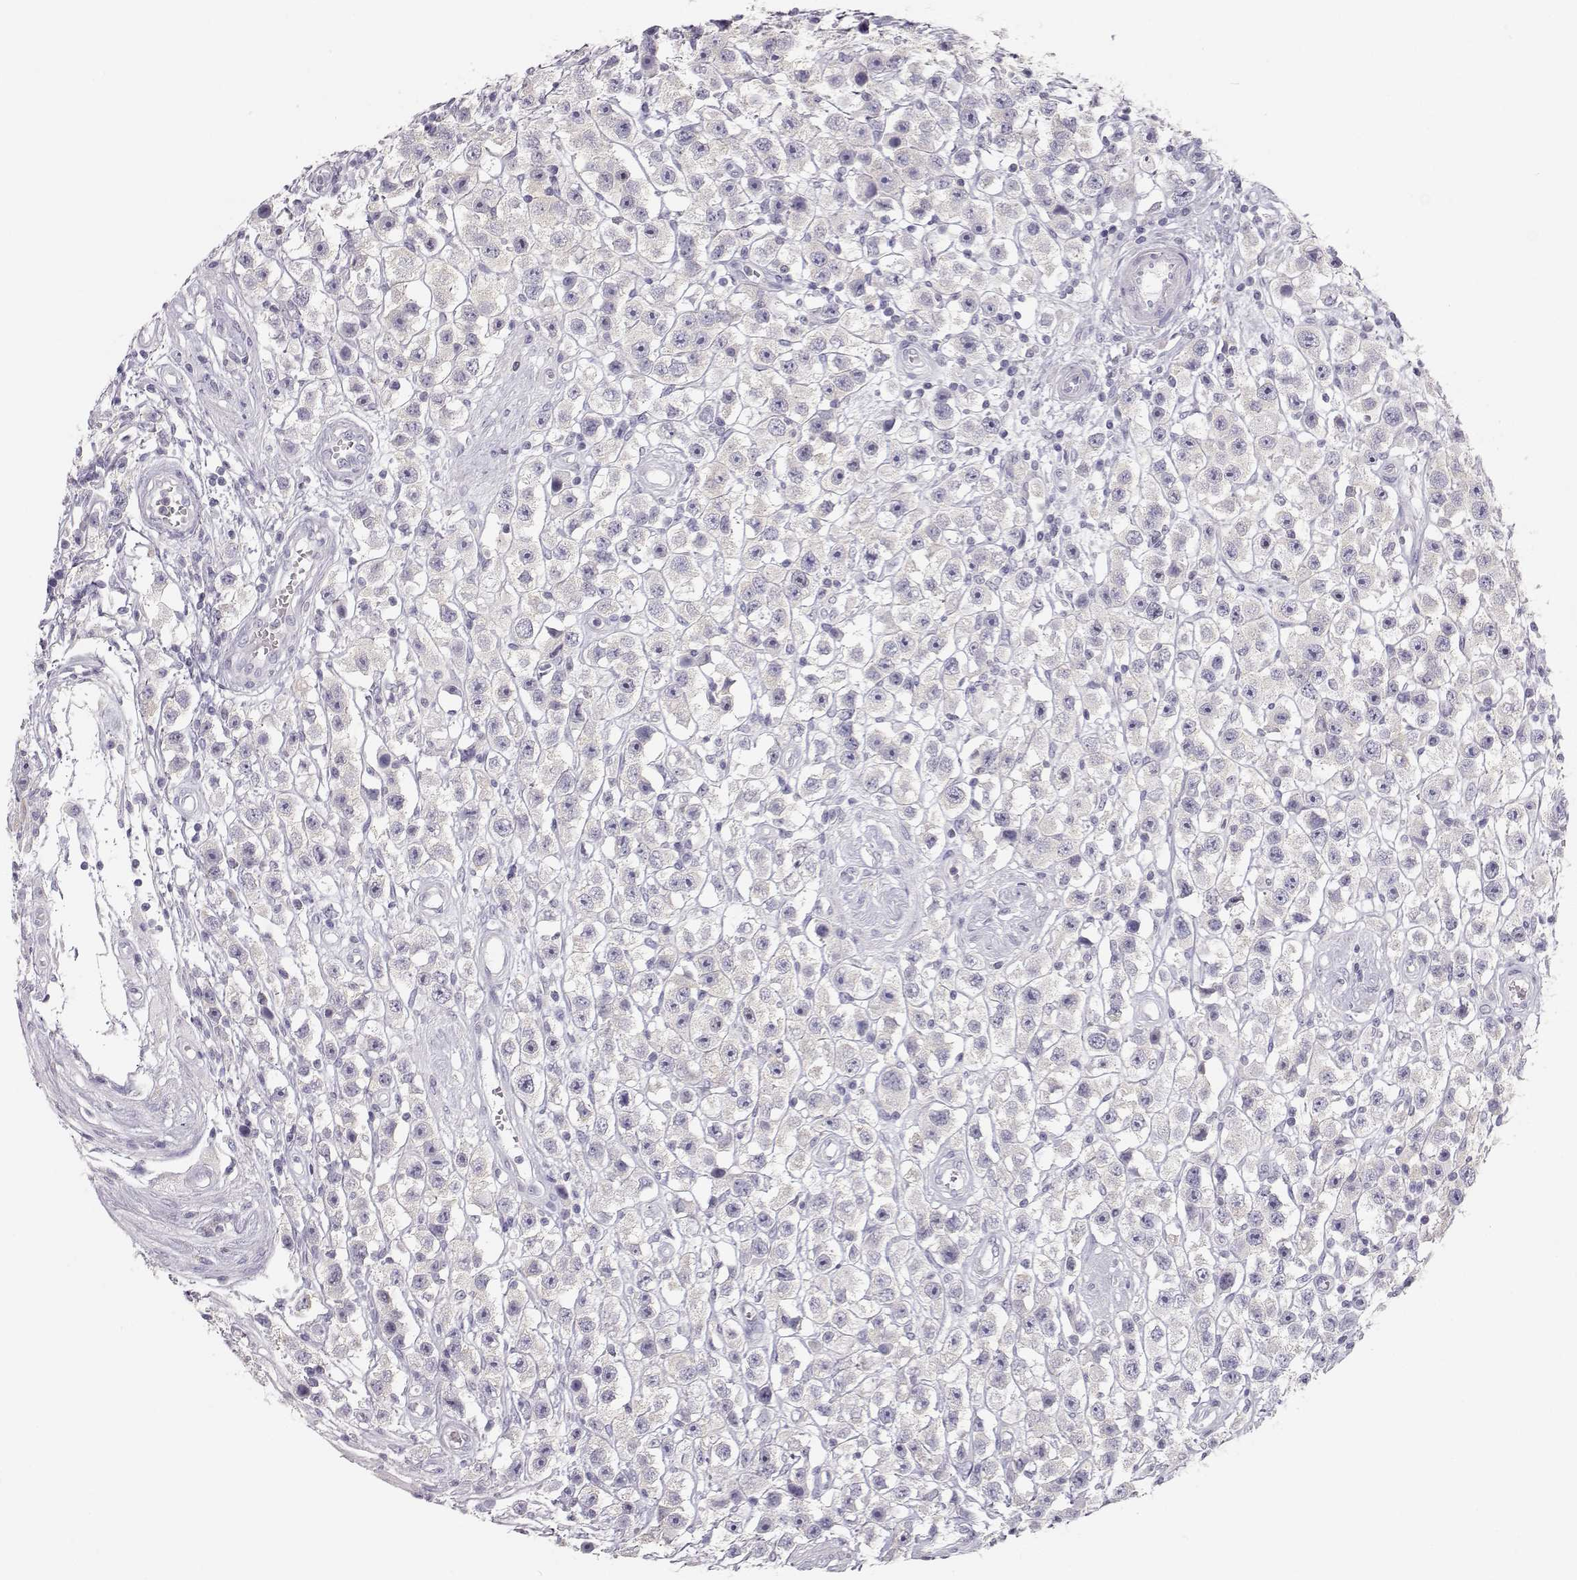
{"staining": {"intensity": "negative", "quantity": "none", "location": "none"}, "tissue": "testis cancer", "cell_type": "Tumor cells", "image_type": "cancer", "snomed": [{"axis": "morphology", "description": "Seminoma, NOS"}, {"axis": "topography", "description": "Testis"}], "caption": "Immunohistochemistry (IHC) micrograph of testis cancer stained for a protein (brown), which shows no expression in tumor cells.", "gene": "LEPR", "patient": {"sex": "male", "age": 45}}